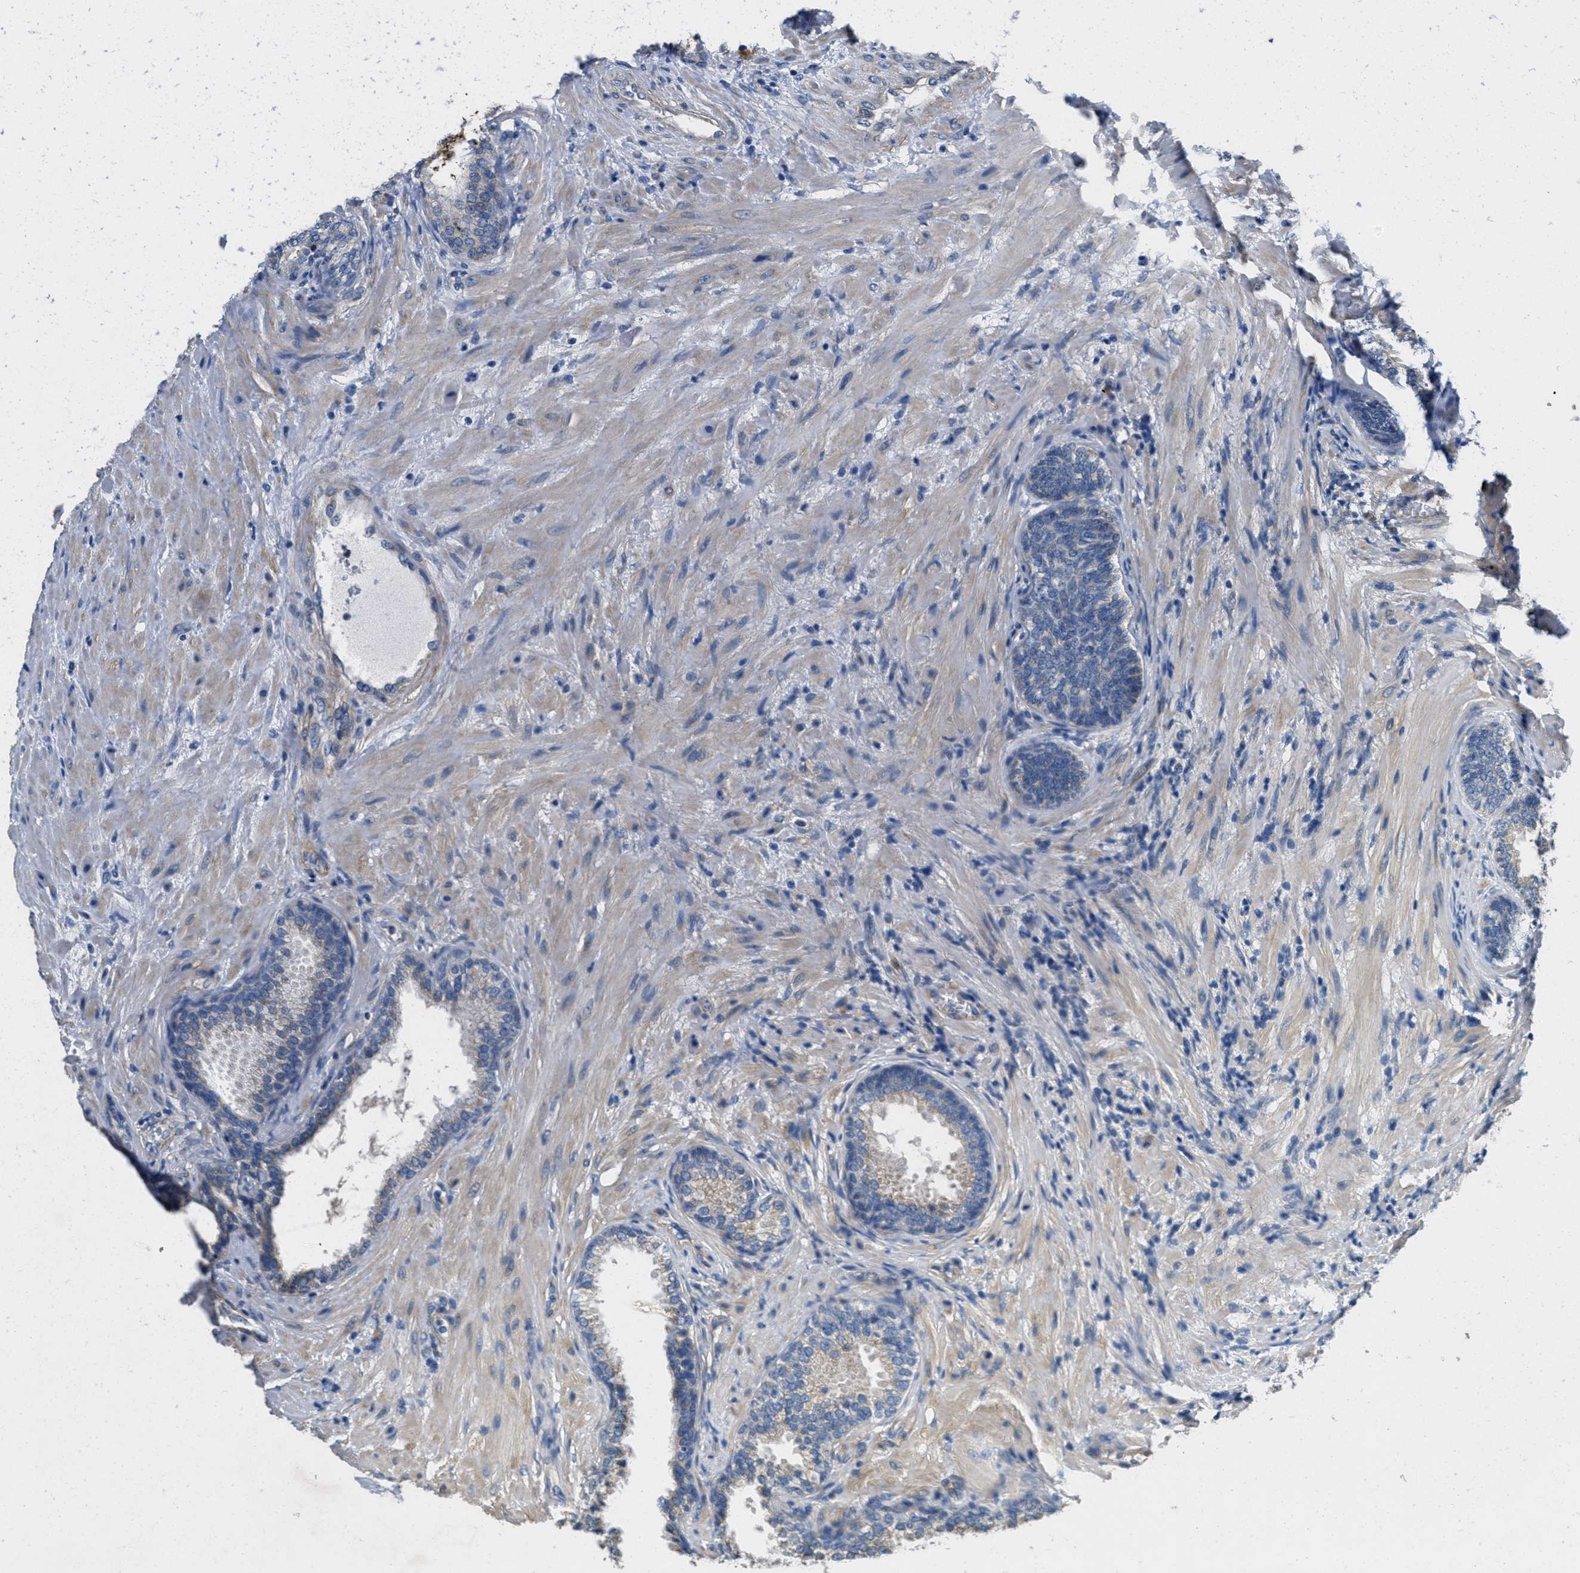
{"staining": {"intensity": "weak", "quantity": "25%-75%", "location": "cytoplasmic/membranous"}, "tissue": "prostate", "cell_type": "Glandular cells", "image_type": "normal", "snomed": [{"axis": "morphology", "description": "Normal tissue, NOS"}, {"axis": "topography", "description": "Prostate"}], "caption": "Human prostate stained for a protein (brown) exhibits weak cytoplasmic/membranous positive positivity in about 25%-75% of glandular cells.", "gene": "TOMM70", "patient": {"sex": "male", "age": 76}}